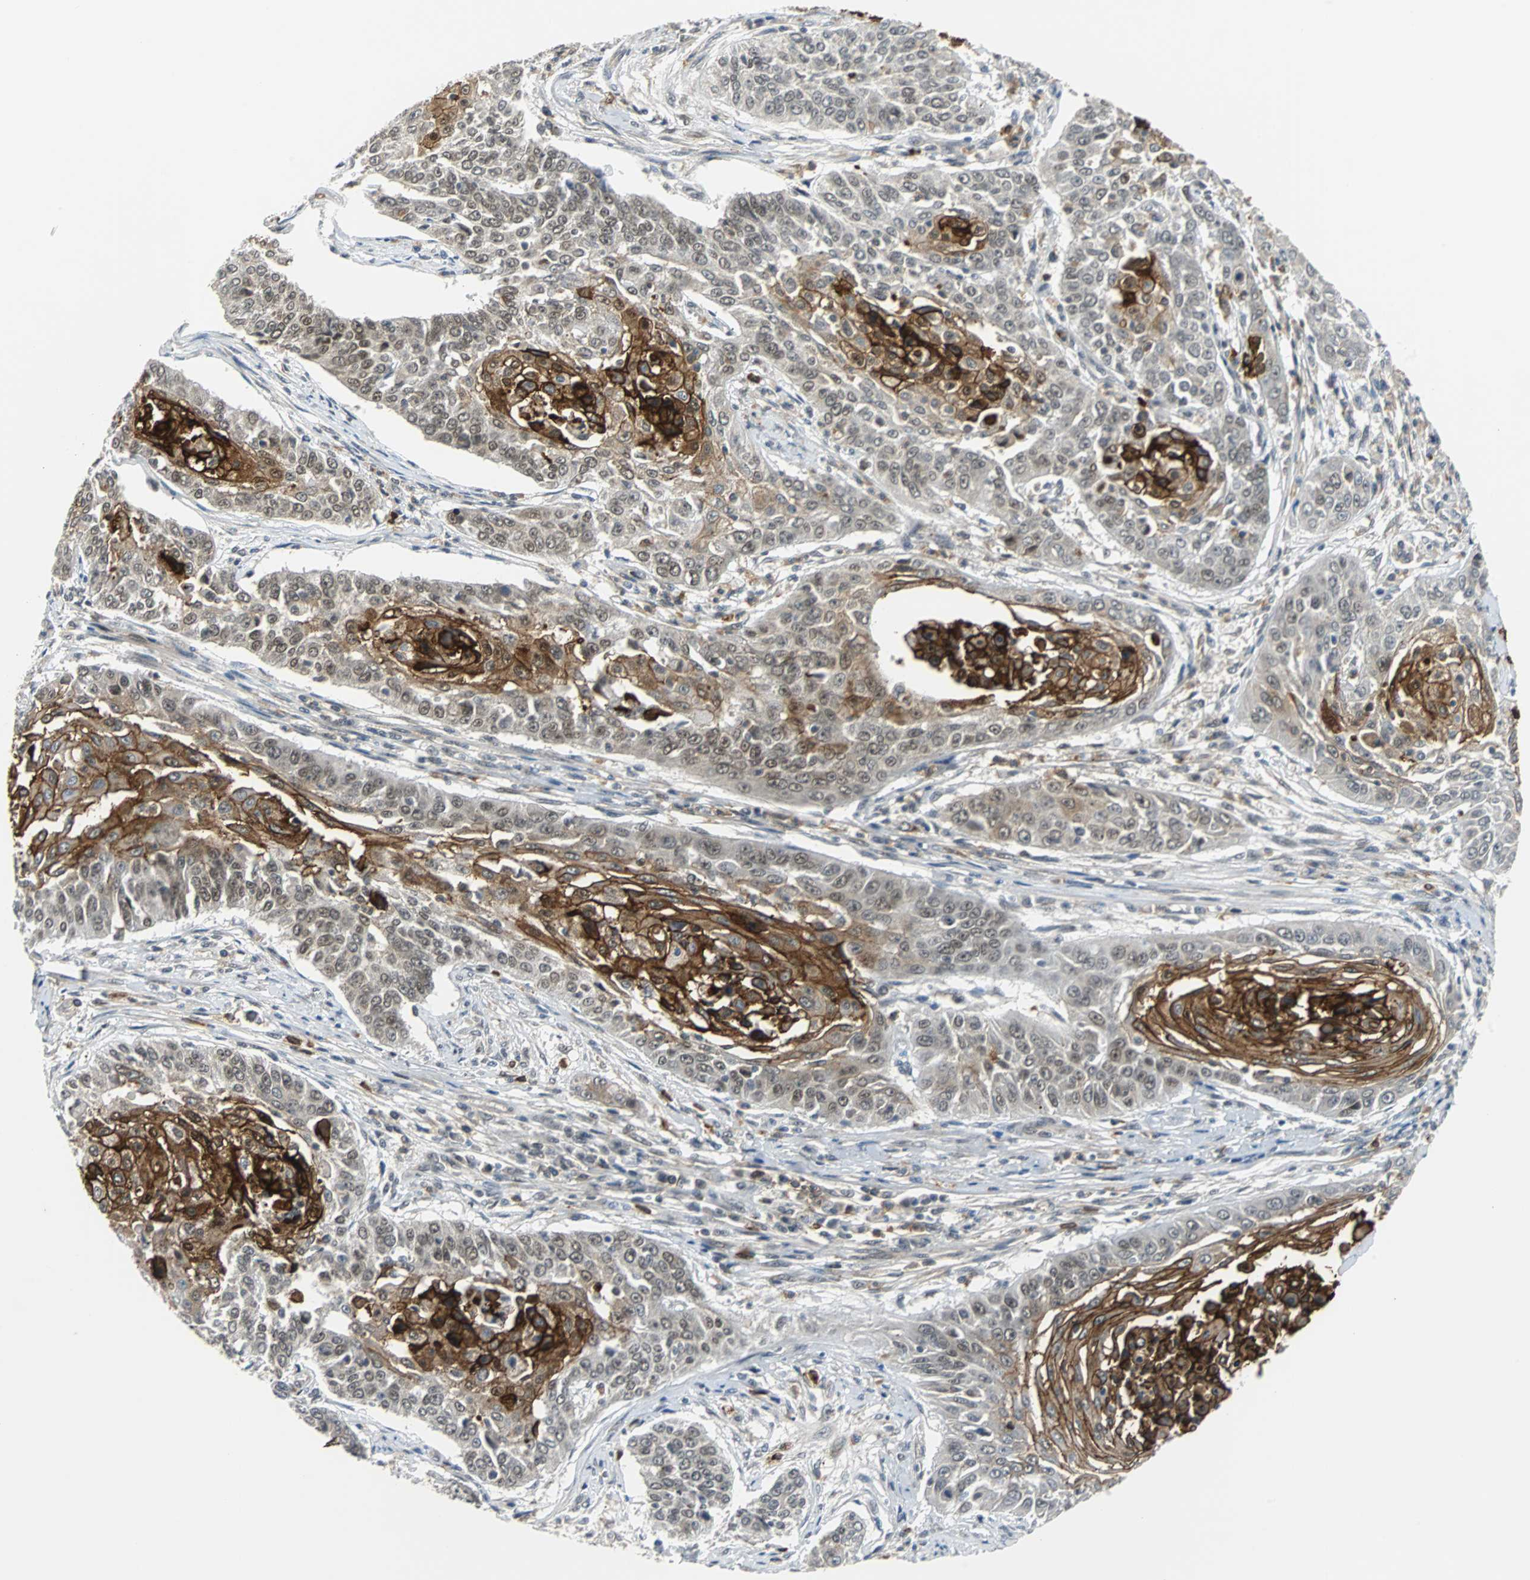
{"staining": {"intensity": "strong", "quantity": "25%-75%", "location": "cytoplasmic/membranous,nuclear"}, "tissue": "cervical cancer", "cell_type": "Tumor cells", "image_type": "cancer", "snomed": [{"axis": "morphology", "description": "Squamous cell carcinoma, NOS"}, {"axis": "topography", "description": "Cervix"}], "caption": "Immunohistochemical staining of human cervical squamous cell carcinoma reveals high levels of strong cytoplasmic/membranous and nuclear expression in about 25%-75% of tumor cells.", "gene": "SIRT1", "patient": {"sex": "female", "age": 33}}